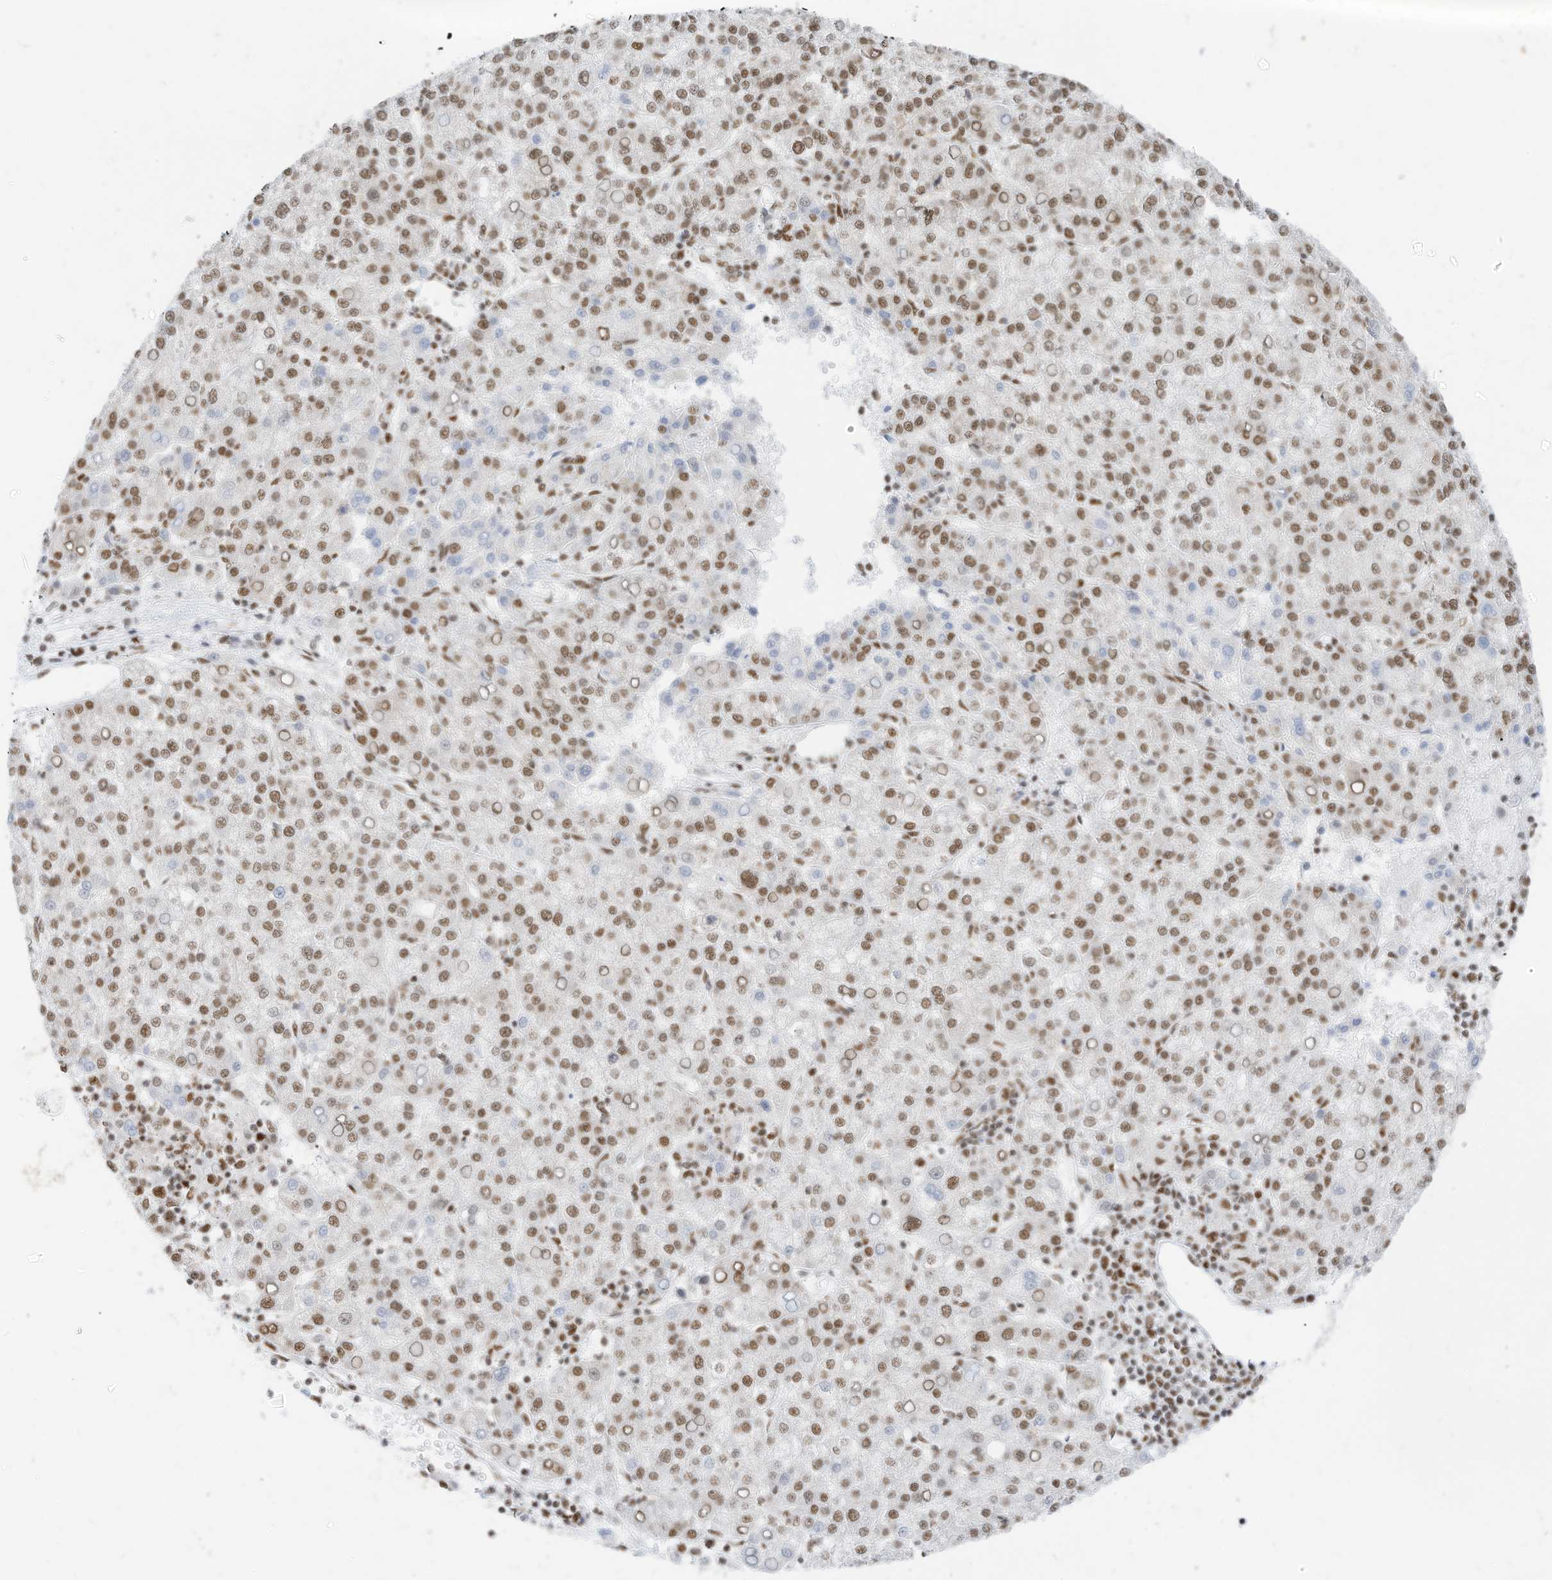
{"staining": {"intensity": "moderate", "quantity": ">75%", "location": "nuclear"}, "tissue": "liver cancer", "cell_type": "Tumor cells", "image_type": "cancer", "snomed": [{"axis": "morphology", "description": "Carcinoma, Hepatocellular, NOS"}, {"axis": "topography", "description": "Liver"}], "caption": "A brown stain highlights moderate nuclear expression of a protein in liver cancer (hepatocellular carcinoma) tumor cells. Using DAB (3,3'-diaminobenzidine) (brown) and hematoxylin (blue) stains, captured at high magnification using brightfield microscopy.", "gene": "SMARCA2", "patient": {"sex": "female", "age": 58}}